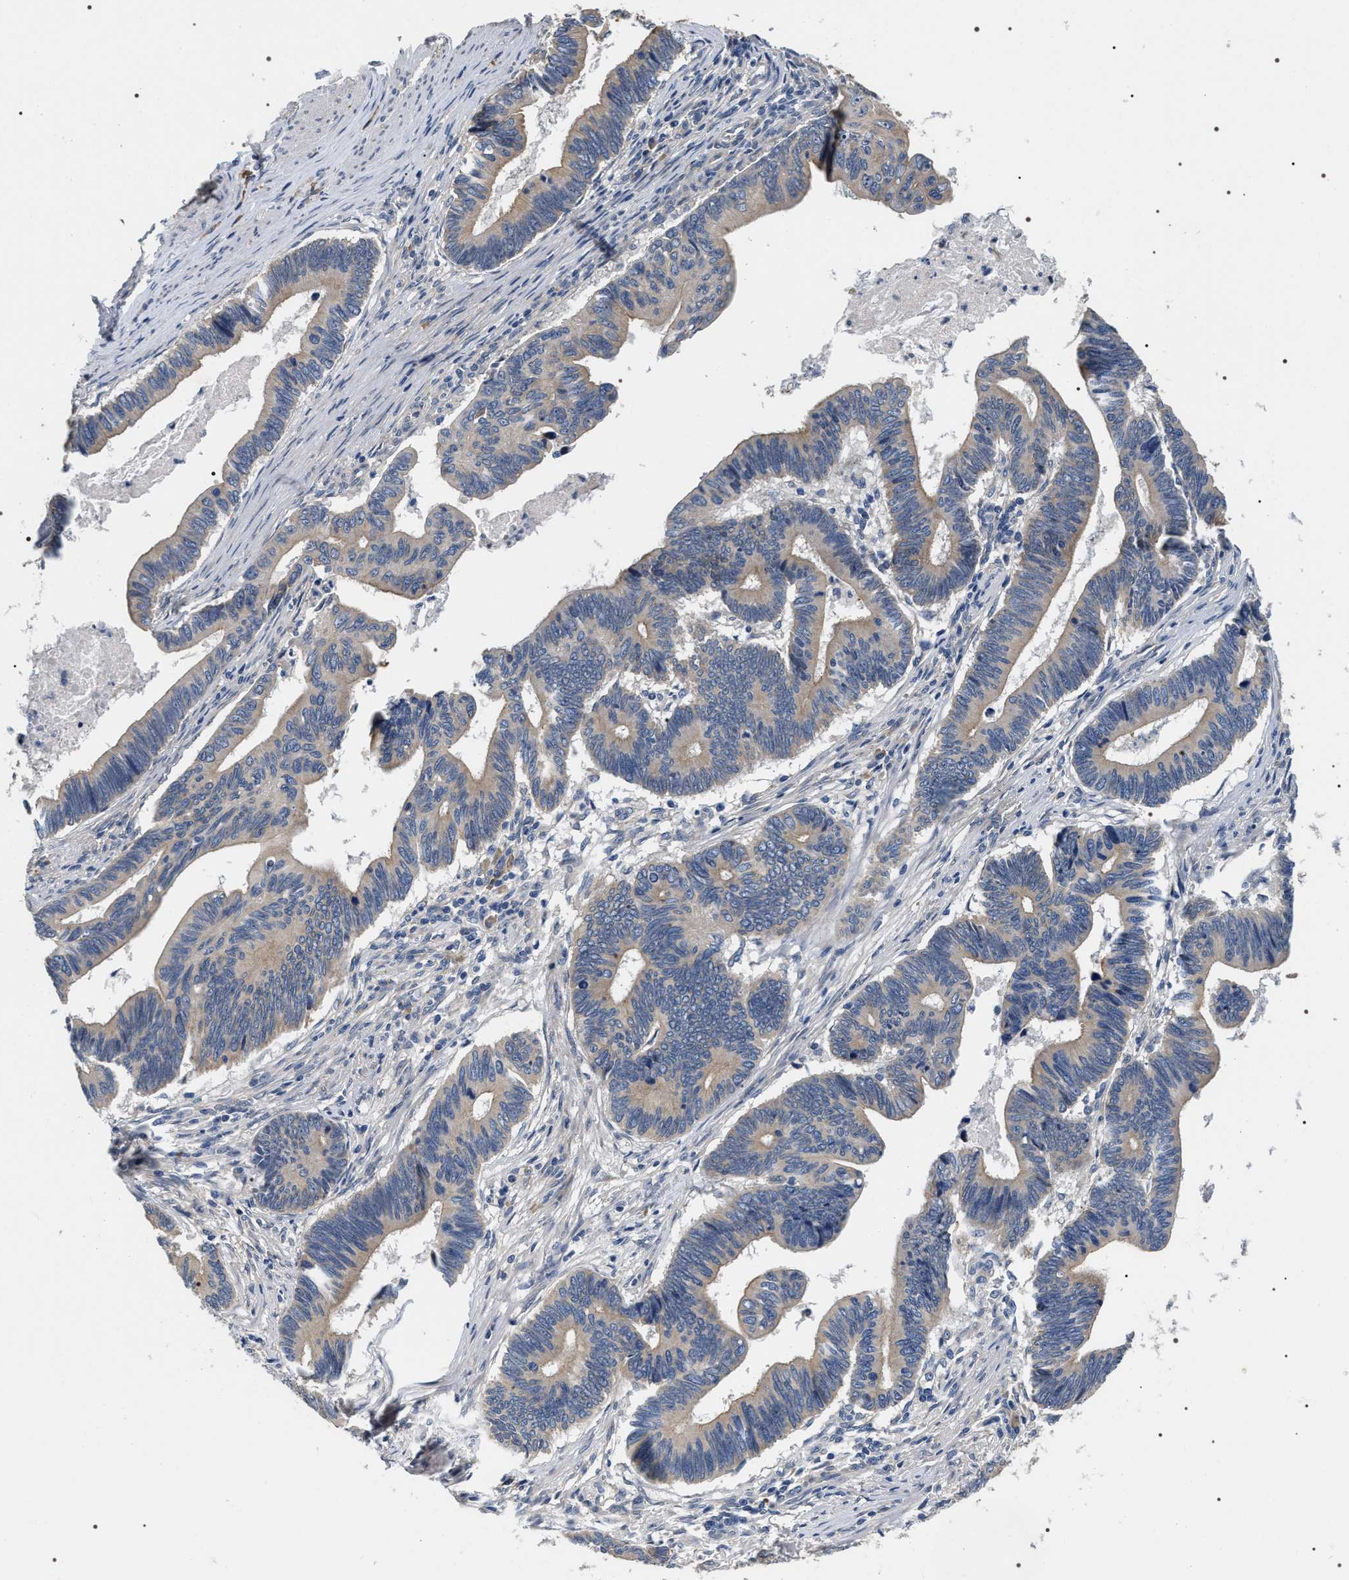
{"staining": {"intensity": "weak", "quantity": ">75%", "location": "cytoplasmic/membranous"}, "tissue": "pancreatic cancer", "cell_type": "Tumor cells", "image_type": "cancer", "snomed": [{"axis": "morphology", "description": "Adenocarcinoma, NOS"}, {"axis": "topography", "description": "Pancreas"}], "caption": "Protein analysis of pancreatic cancer tissue demonstrates weak cytoplasmic/membranous staining in approximately >75% of tumor cells.", "gene": "IFT81", "patient": {"sex": "female", "age": 70}}